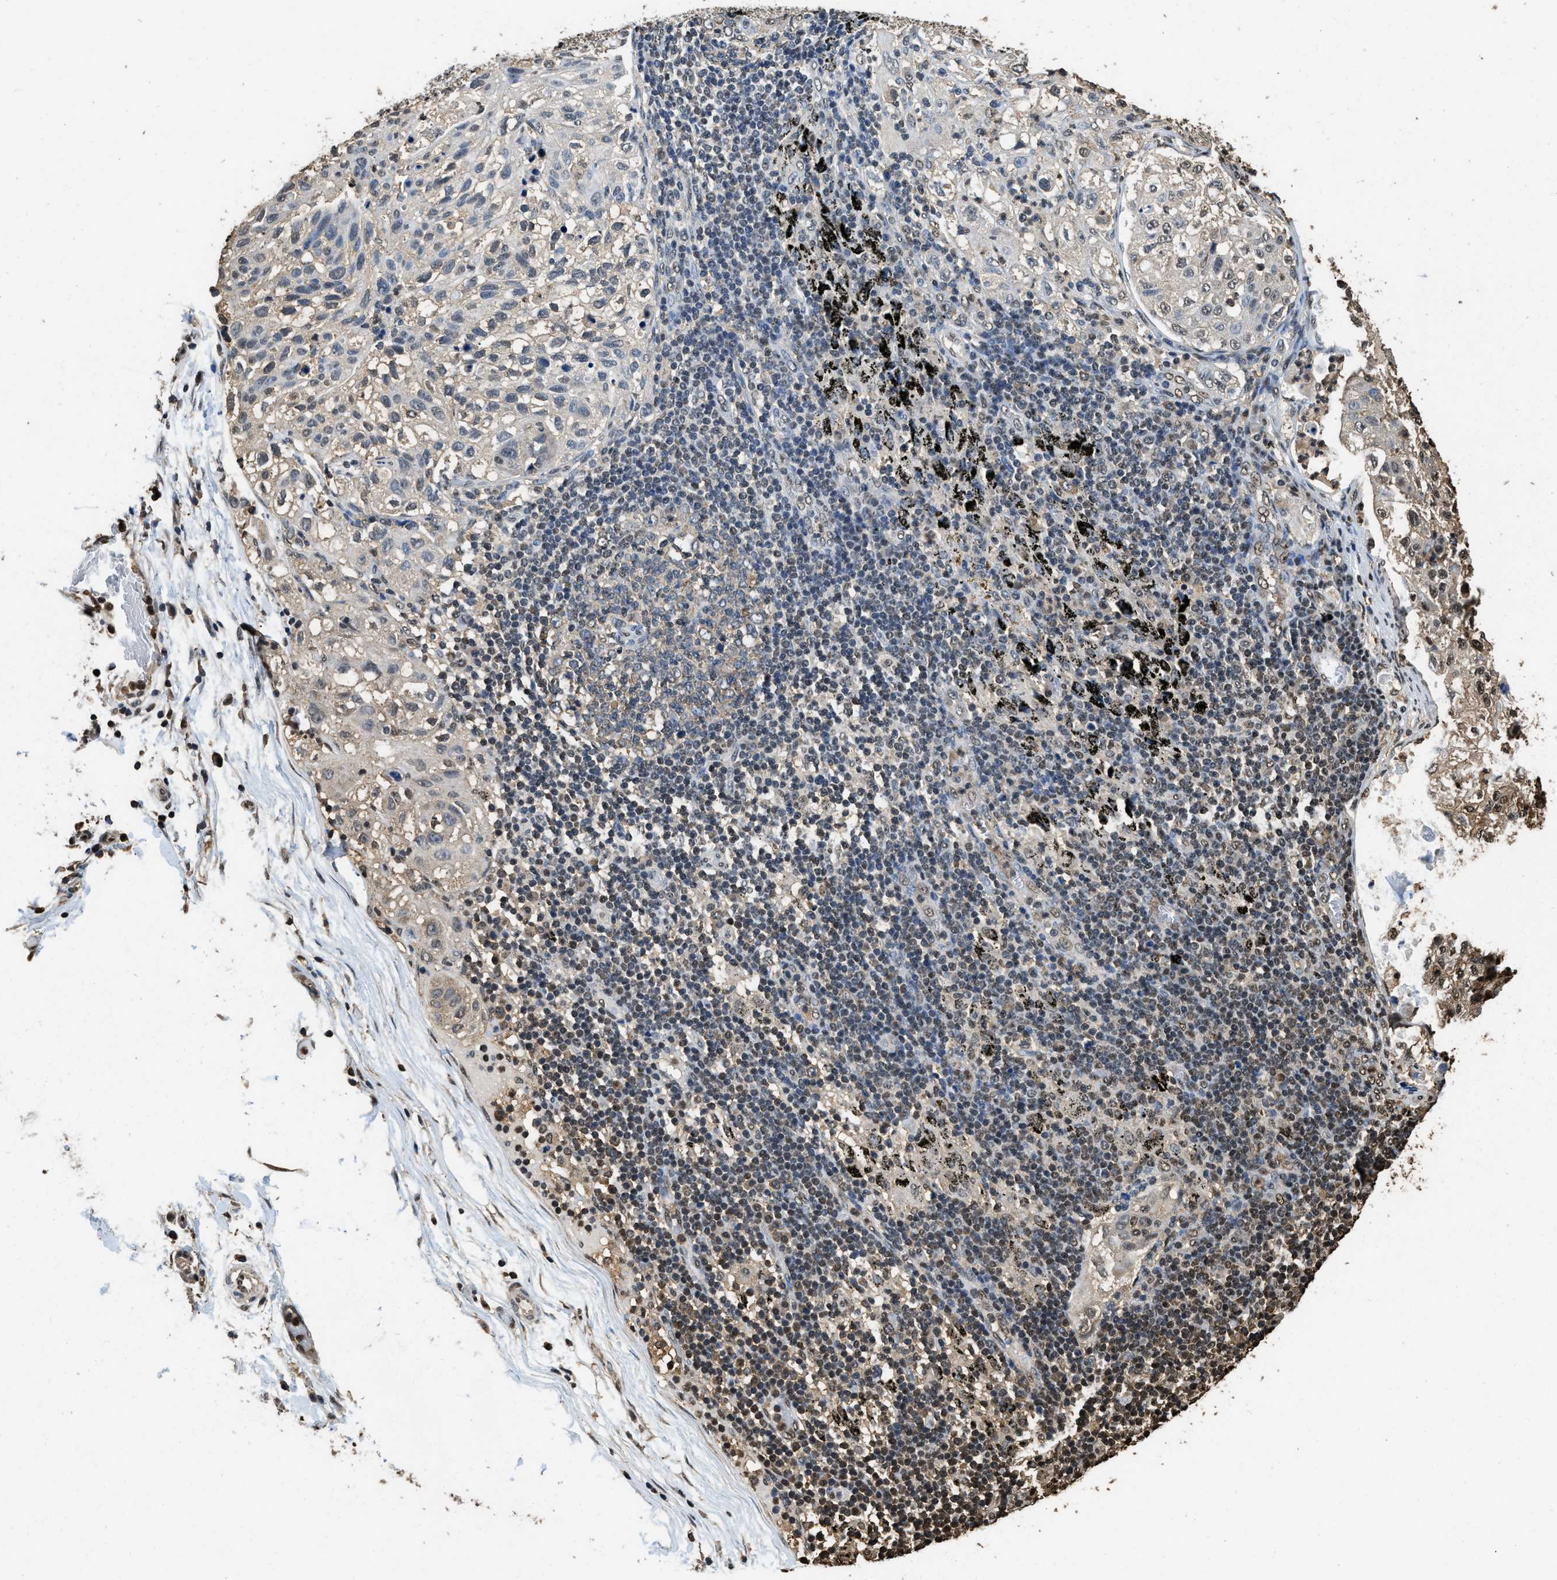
{"staining": {"intensity": "moderate", "quantity": "<25%", "location": "cytoplasmic/membranous,nuclear"}, "tissue": "lung cancer", "cell_type": "Tumor cells", "image_type": "cancer", "snomed": [{"axis": "morphology", "description": "Inflammation, NOS"}, {"axis": "morphology", "description": "Squamous cell carcinoma, NOS"}, {"axis": "topography", "description": "Lymph node"}, {"axis": "topography", "description": "Soft tissue"}, {"axis": "topography", "description": "Lung"}], "caption": "The image exhibits staining of lung squamous cell carcinoma, revealing moderate cytoplasmic/membranous and nuclear protein positivity (brown color) within tumor cells. (DAB = brown stain, brightfield microscopy at high magnification).", "gene": "GAPDH", "patient": {"sex": "male", "age": 66}}